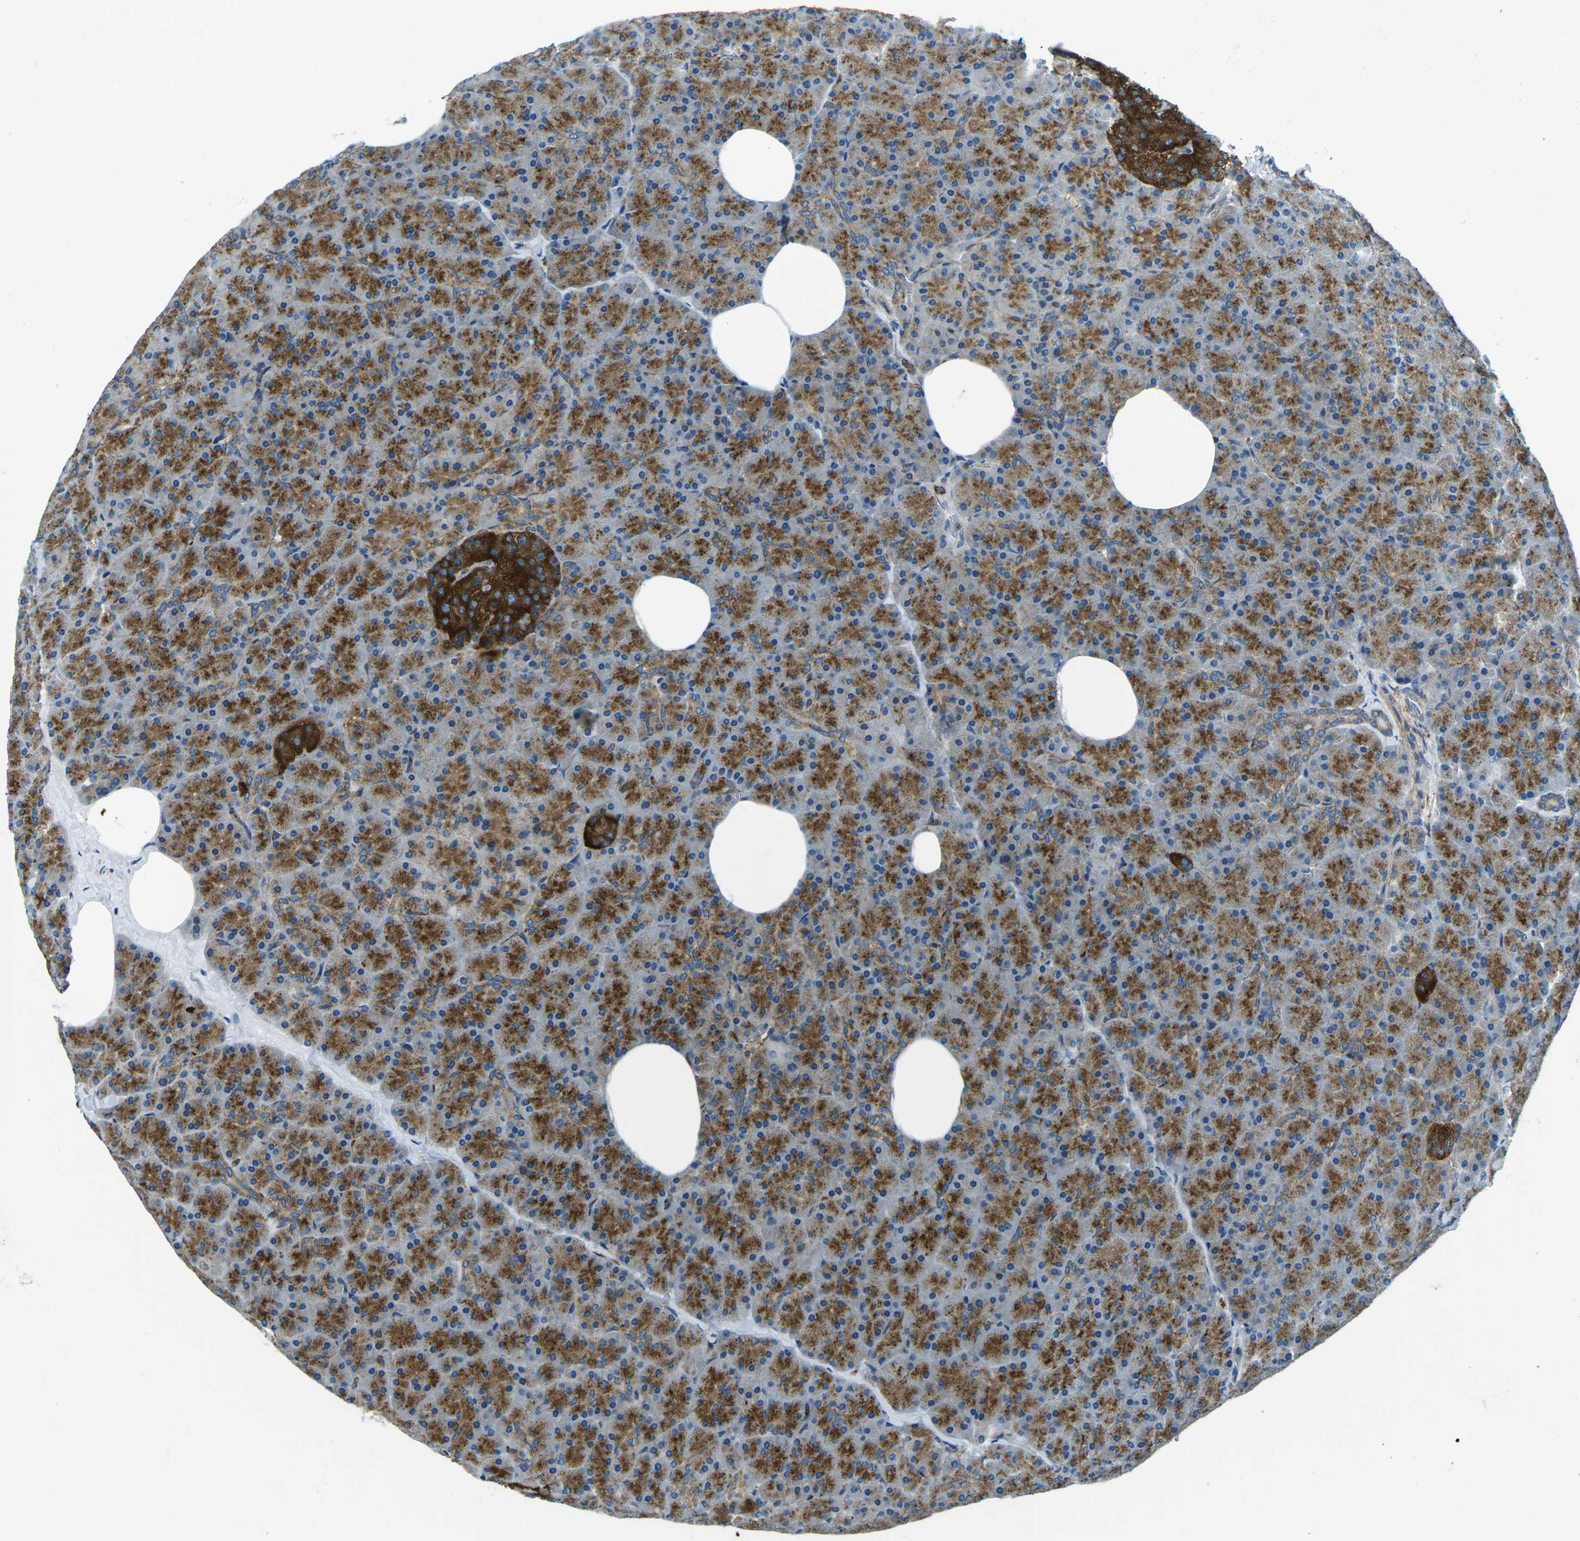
{"staining": {"intensity": "moderate", "quantity": ">75%", "location": "cytoplasmic/membranous"}, "tissue": "pancreas", "cell_type": "Exocrine glandular cells", "image_type": "normal", "snomed": [{"axis": "morphology", "description": "Normal tissue, NOS"}, {"axis": "topography", "description": "Pancreas"}], "caption": "DAB (3,3'-diaminobenzidine) immunohistochemical staining of benign pancreas shows moderate cytoplasmic/membranous protein expression in approximately >75% of exocrine glandular cells.", "gene": "CDK17", "patient": {"sex": "female", "age": 35}}